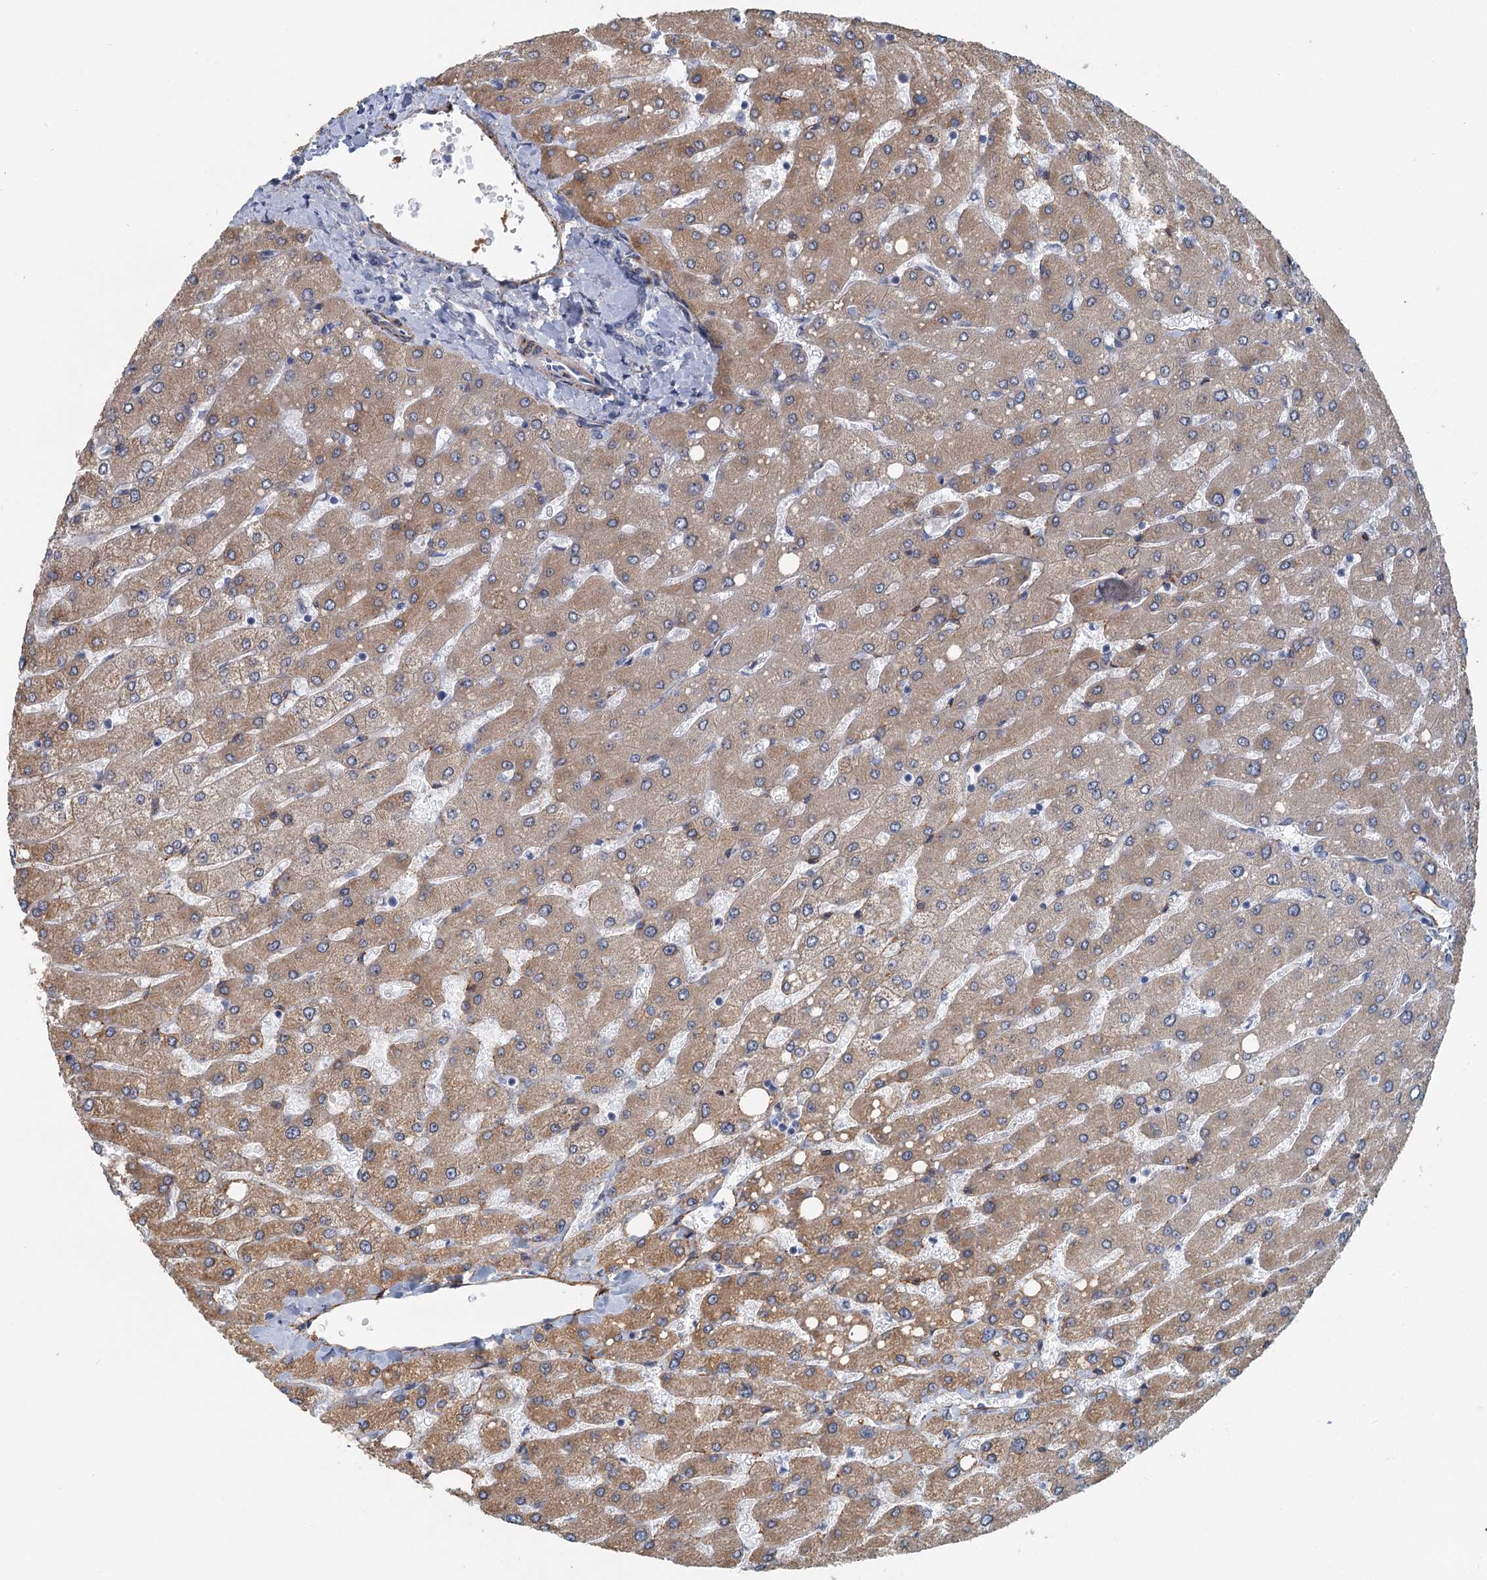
{"staining": {"intensity": "negative", "quantity": "none", "location": "none"}, "tissue": "liver", "cell_type": "Cholangiocytes", "image_type": "normal", "snomed": [{"axis": "morphology", "description": "Normal tissue, NOS"}, {"axis": "topography", "description": "Liver"}], "caption": "A high-resolution histopathology image shows immunohistochemistry staining of unremarkable liver, which exhibits no significant staining in cholangiocytes.", "gene": "ZNF527", "patient": {"sex": "male", "age": 55}}